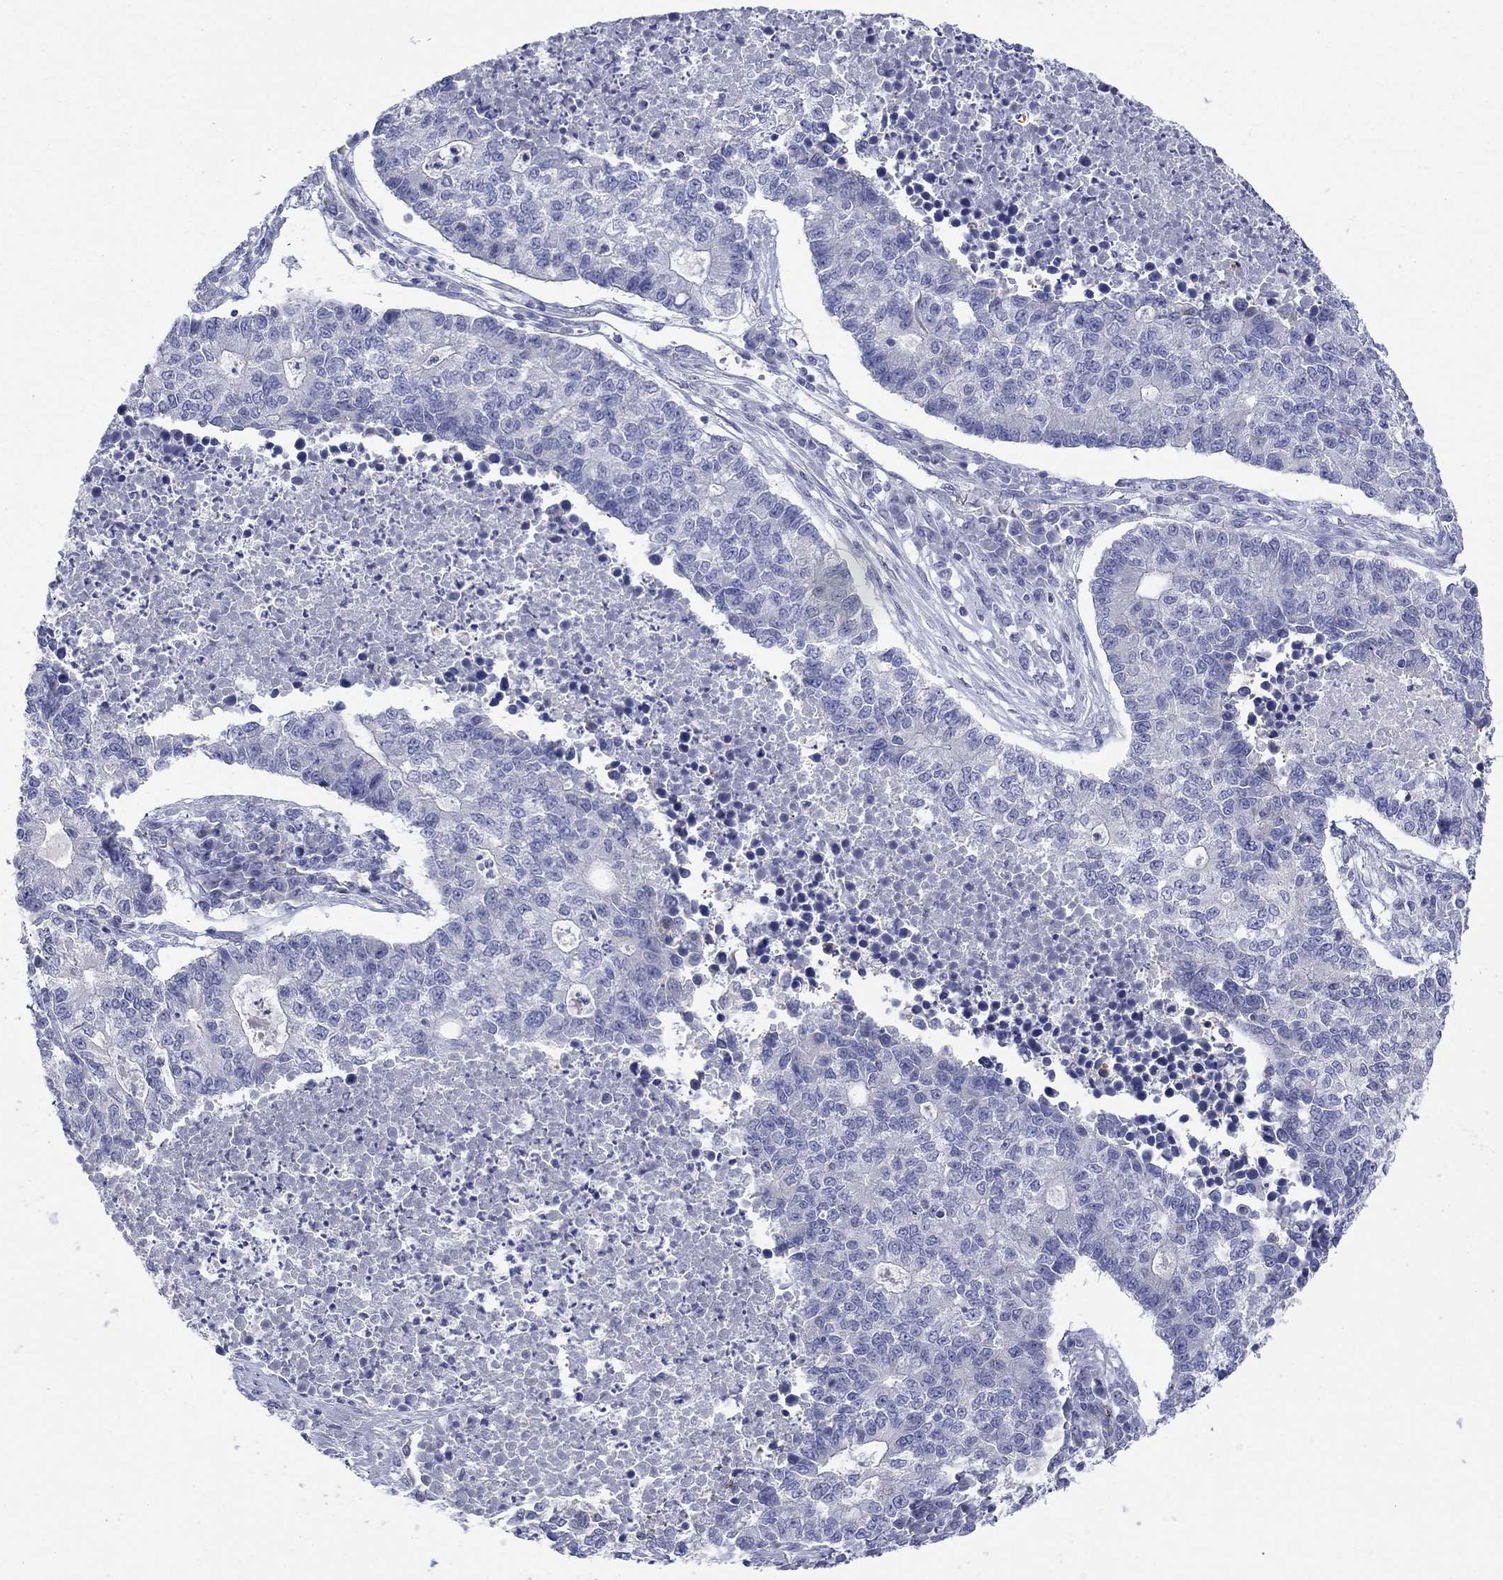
{"staining": {"intensity": "negative", "quantity": "none", "location": "none"}, "tissue": "lung cancer", "cell_type": "Tumor cells", "image_type": "cancer", "snomed": [{"axis": "morphology", "description": "Adenocarcinoma, NOS"}, {"axis": "topography", "description": "Lung"}], "caption": "Immunohistochemical staining of lung cancer (adenocarcinoma) shows no significant expression in tumor cells. (DAB (3,3'-diaminobenzidine) immunohistochemistry (IHC) visualized using brightfield microscopy, high magnification).", "gene": "PTPRZ1", "patient": {"sex": "male", "age": 57}}